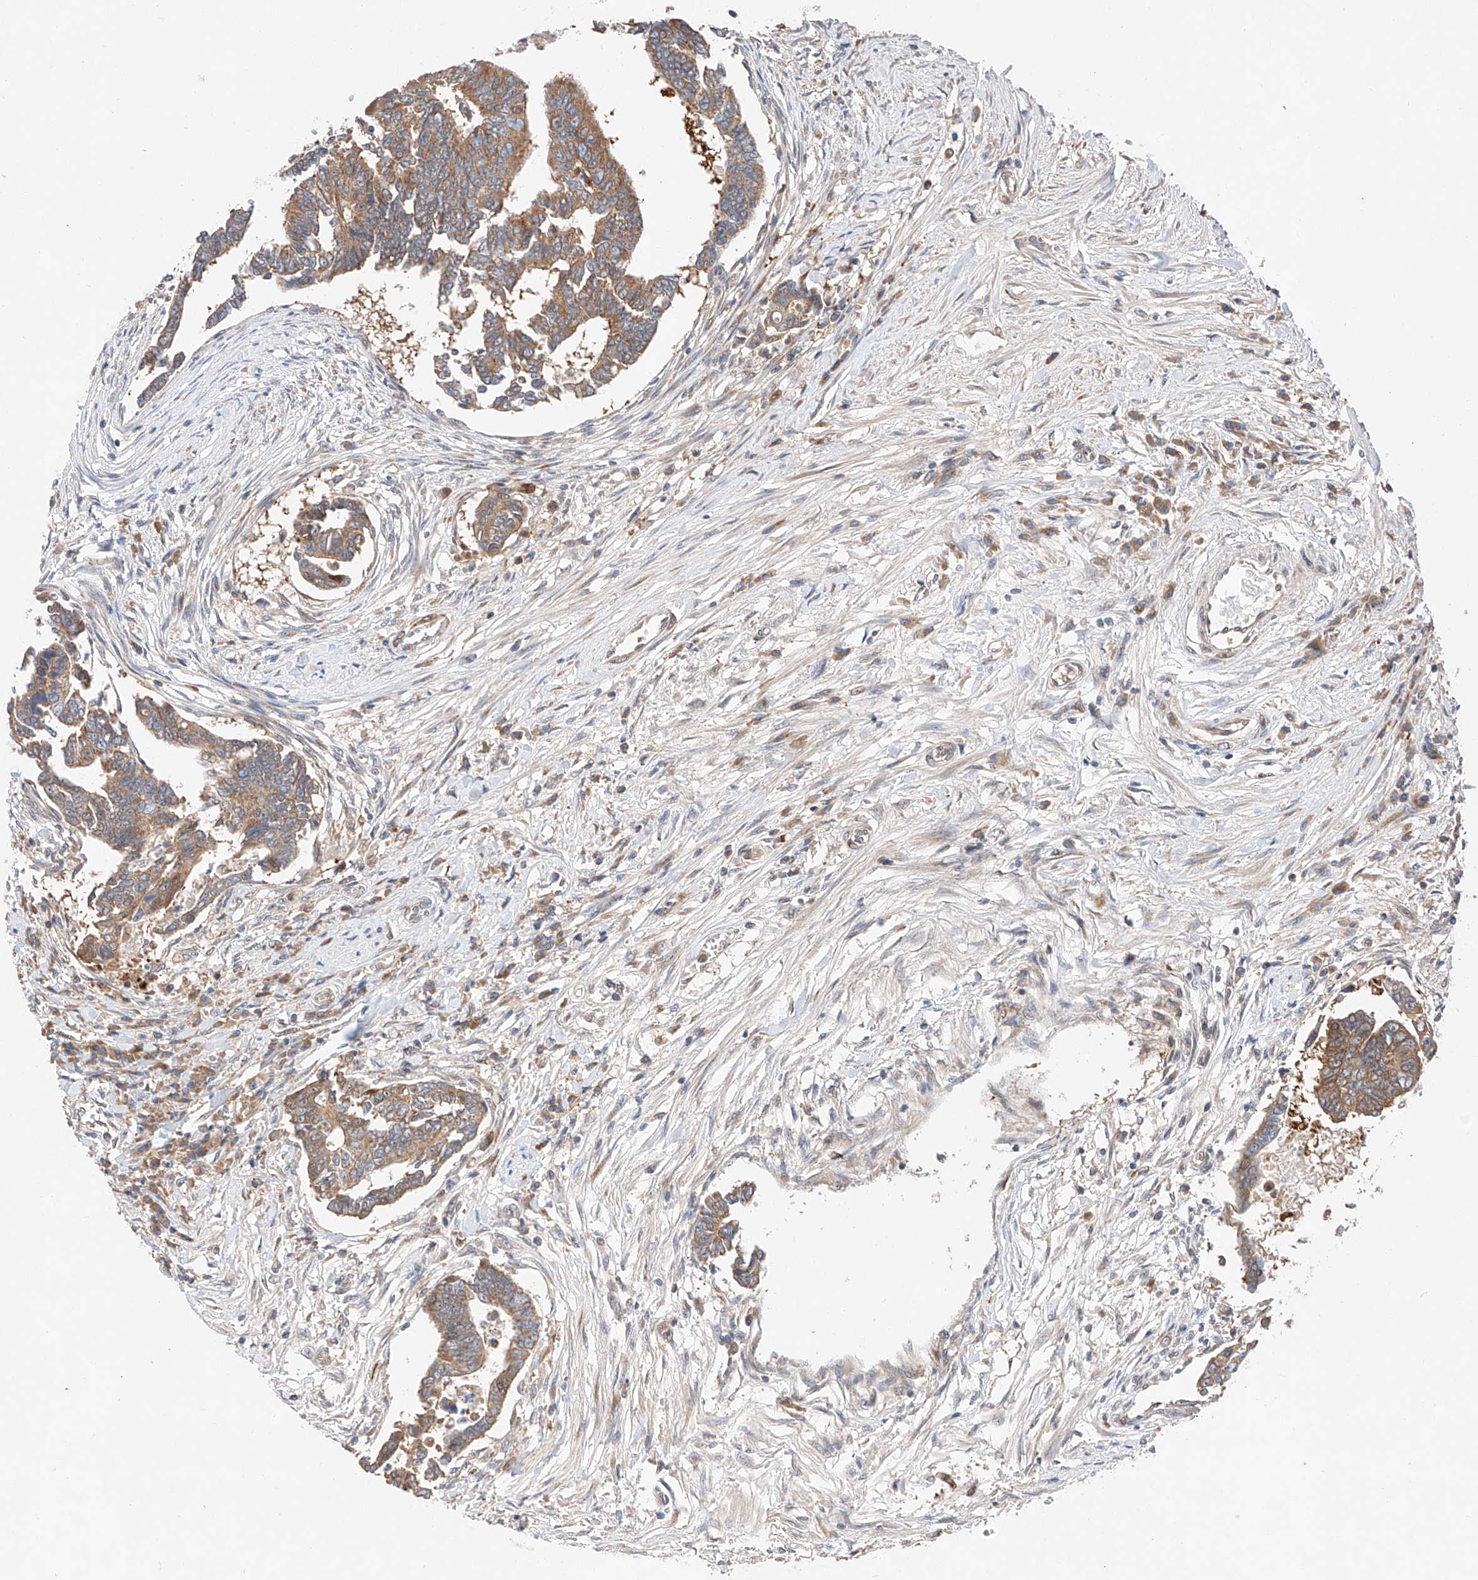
{"staining": {"intensity": "moderate", "quantity": ">75%", "location": "cytoplasmic/membranous"}, "tissue": "colorectal cancer", "cell_type": "Tumor cells", "image_type": "cancer", "snomed": [{"axis": "morphology", "description": "Adenocarcinoma, NOS"}, {"axis": "topography", "description": "Rectum"}], "caption": "Colorectal adenocarcinoma tissue shows moderate cytoplasmic/membranous staining in about >75% of tumor cells, visualized by immunohistochemistry. Nuclei are stained in blue.", "gene": "RUSC1", "patient": {"sex": "female", "age": 65}}